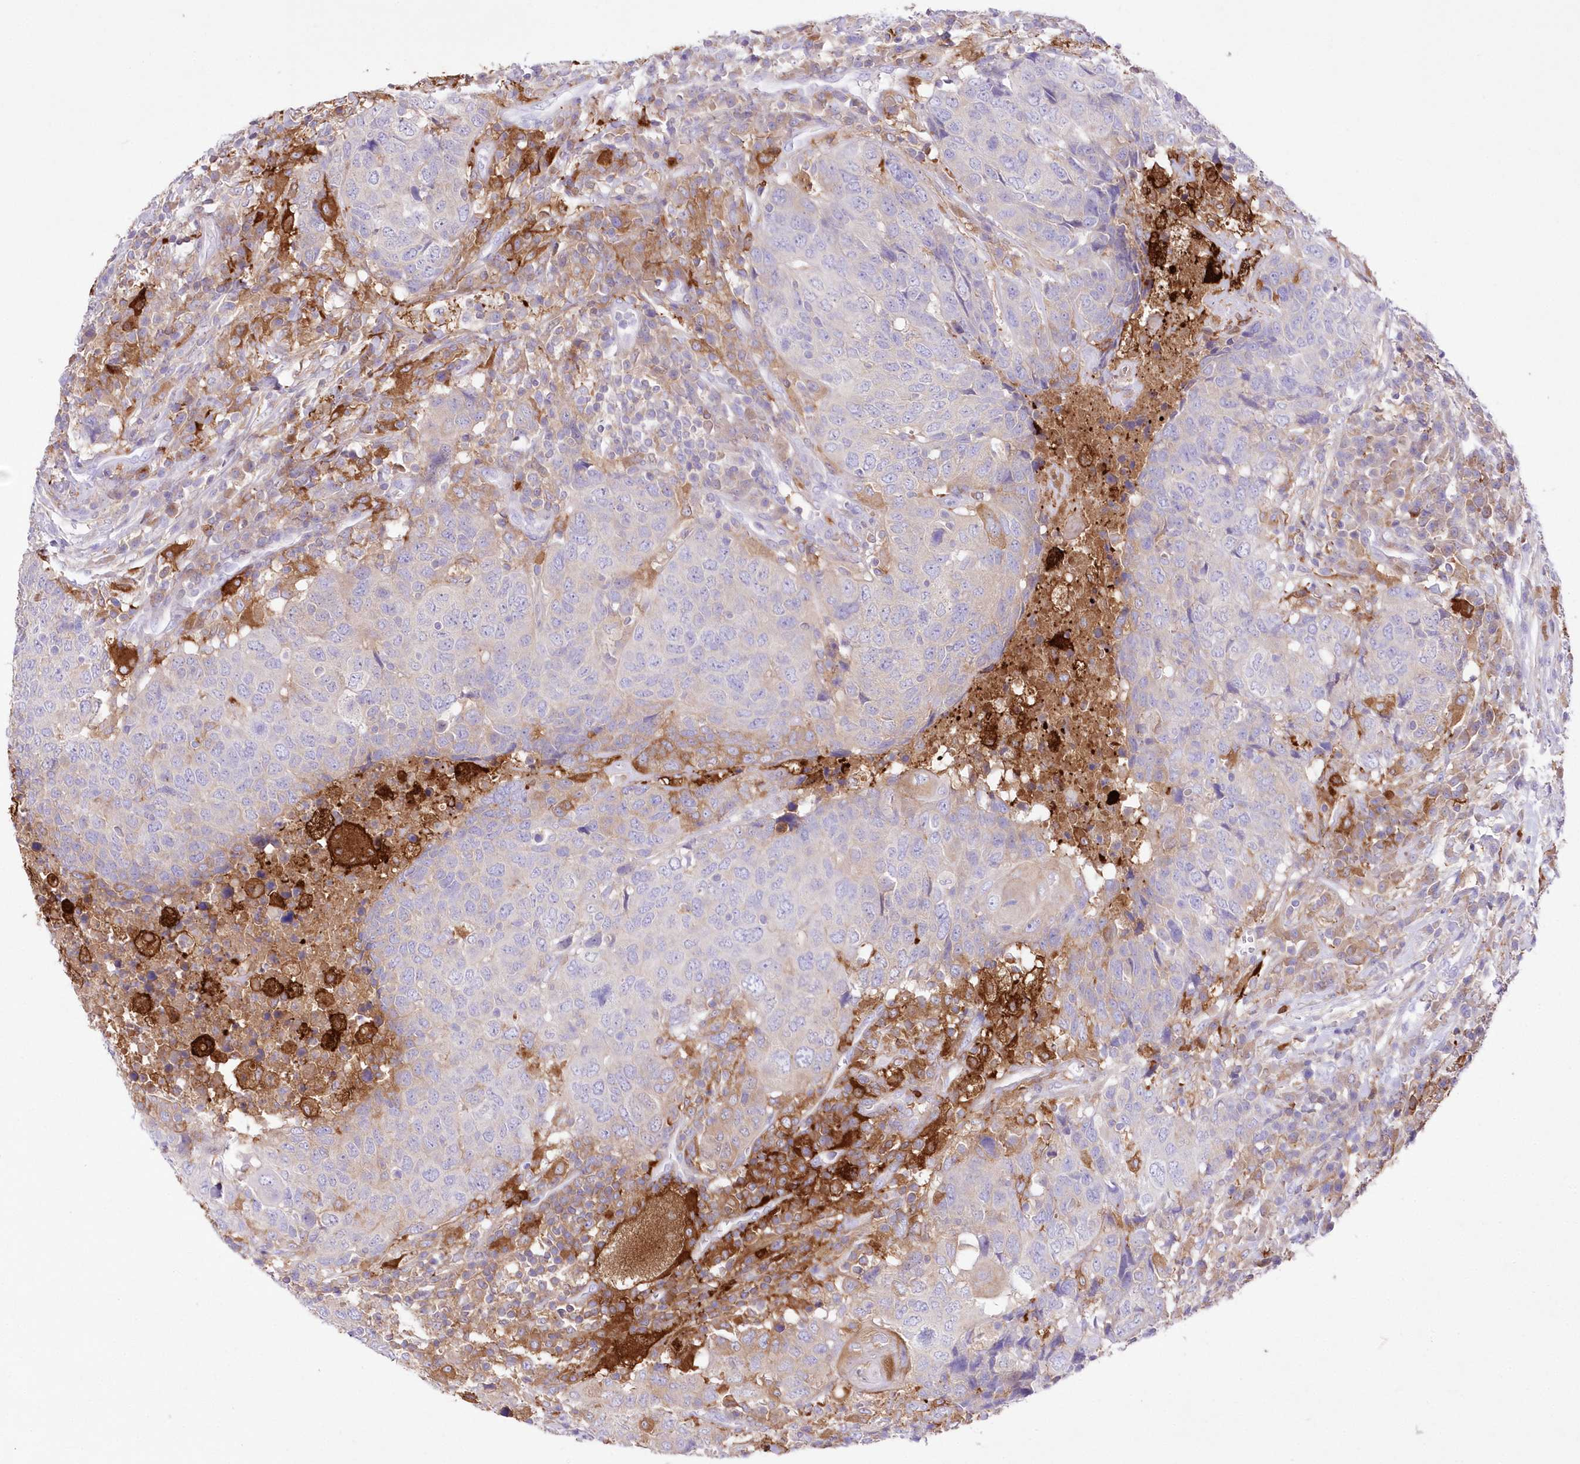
{"staining": {"intensity": "negative", "quantity": "none", "location": "none"}, "tissue": "head and neck cancer", "cell_type": "Tumor cells", "image_type": "cancer", "snomed": [{"axis": "morphology", "description": "Squamous cell carcinoma, NOS"}, {"axis": "topography", "description": "Head-Neck"}], "caption": "A histopathology image of head and neck squamous cell carcinoma stained for a protein shows no brown staining in tumor cells. Nuclei are stained in blue.", "gene": "DNAJC19", "patient": {"sex": "male", "age": 66}}